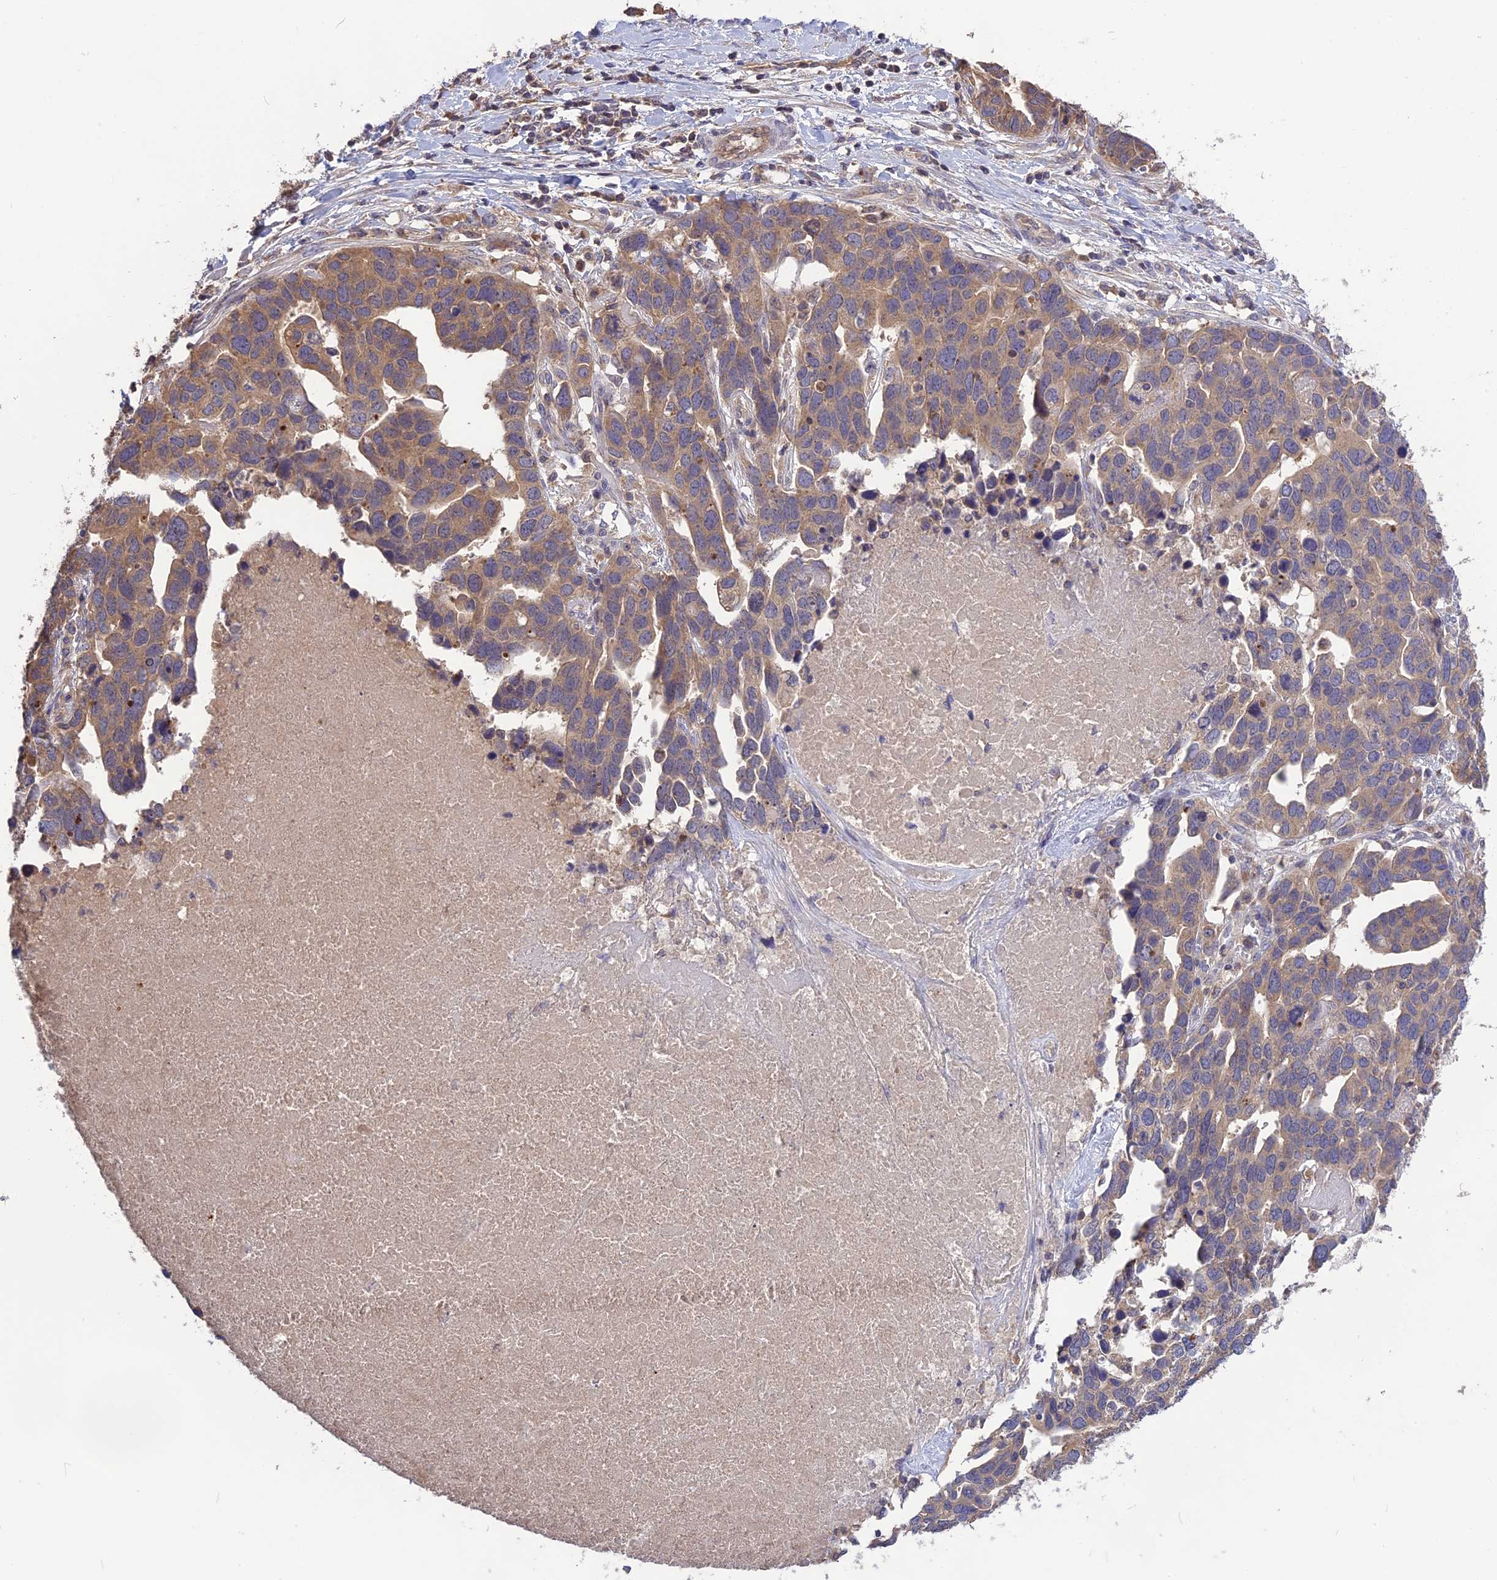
{"staining": {"intensity": "weak", "quantity": "25%-75%", "location": "cytoplasmic/membranous"}, "tissue": "ovarian cancer", "cell_type": "Tumor cells", "image_type": "cancer", "snomed": [{"axis": "morphology", "description": "Cystadenocarcinoma, serous, NOS"}, {"axis": "topography", "description": "Ovary"}], "caption": "Immunohistochemical staining of human serous cystadenocarcinoma (ovarian) shows low levels of weak cytoplasmic/membranous positivity in approximately 25%-75% of tumor cells.", "gene": "NUDT8", "patient": {"sex": "female", "age": 54}}